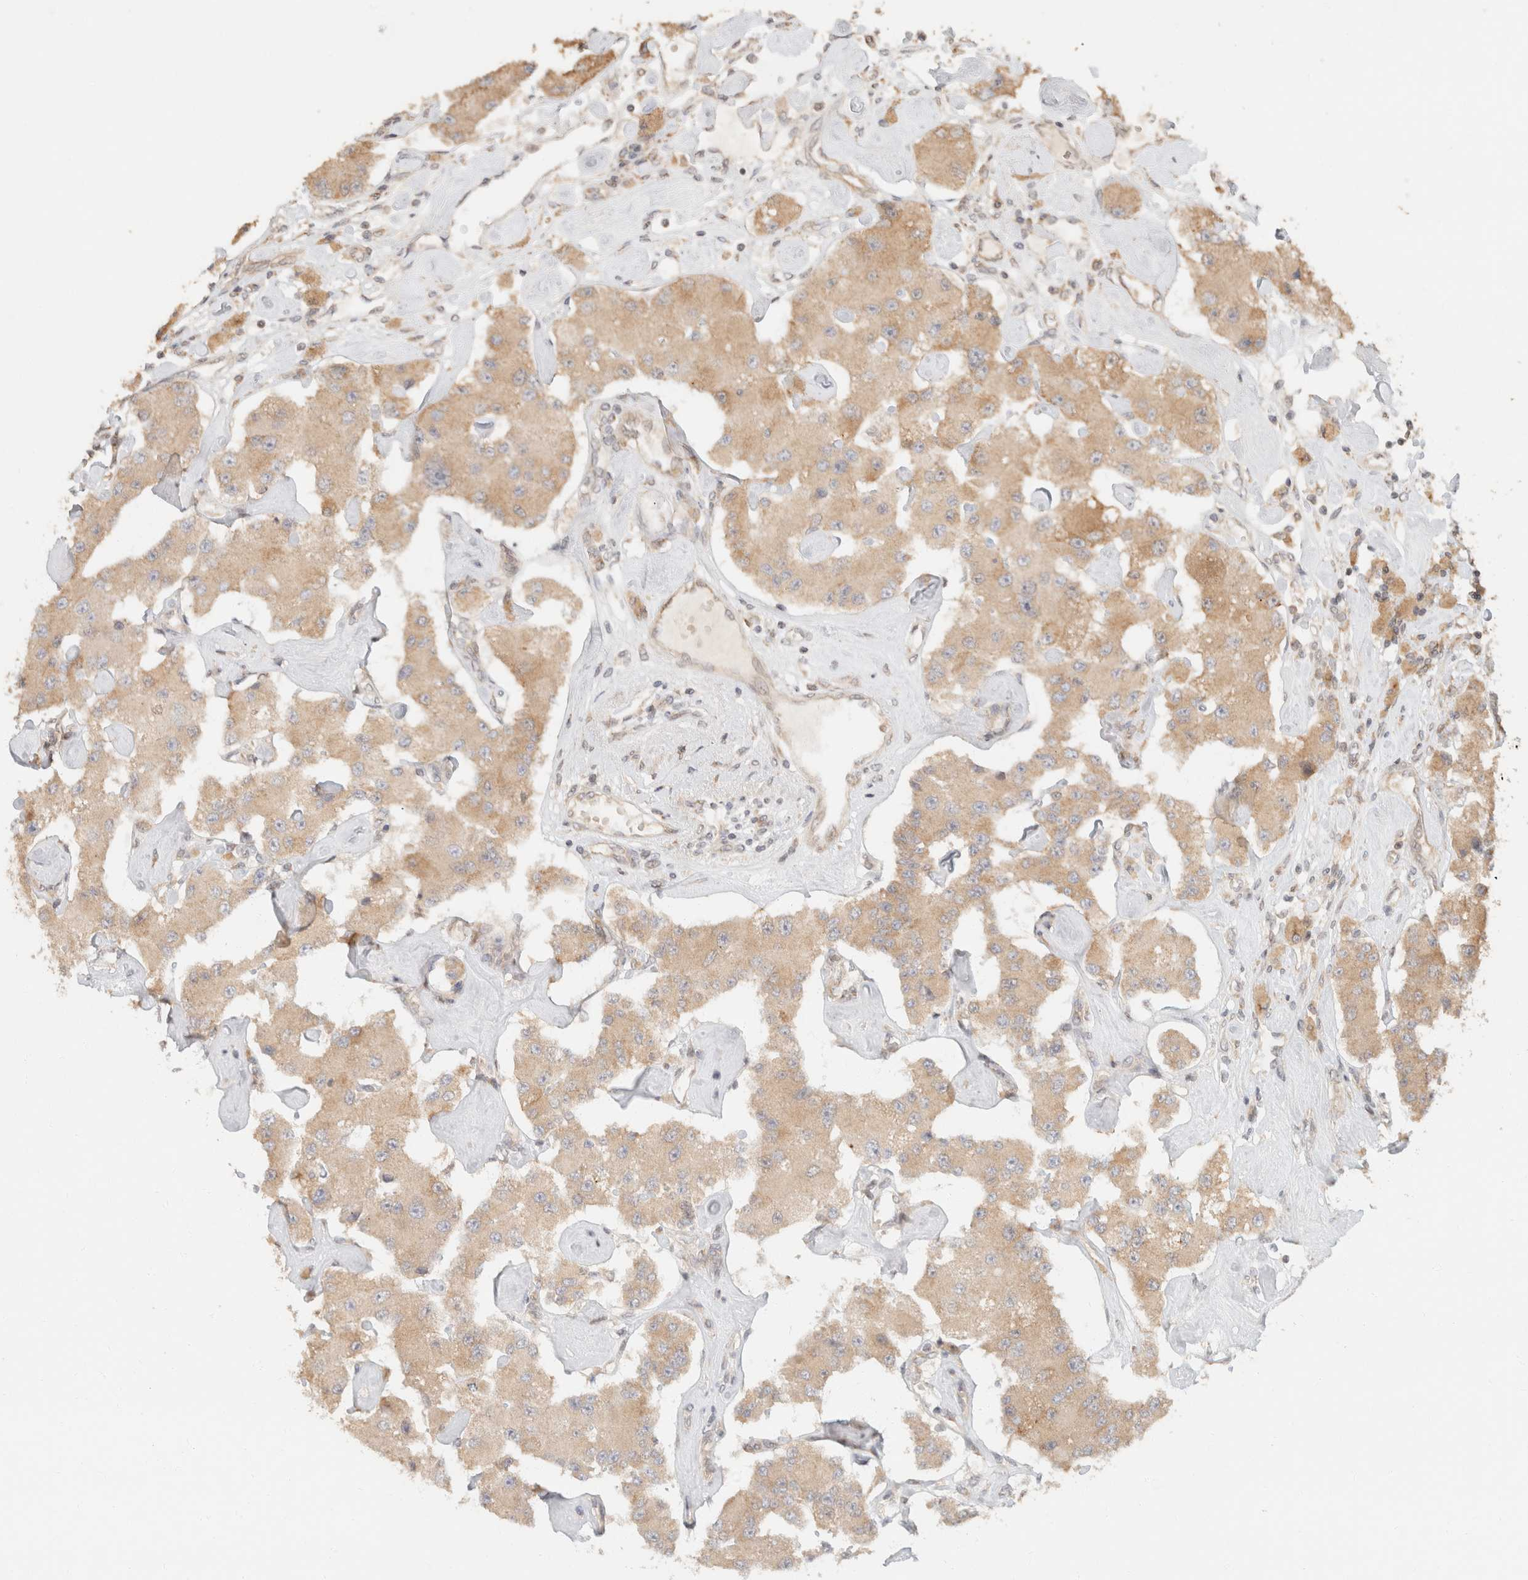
{"staining": {"intensity": "moderate", "quantity": ">75%", "location": "cytoplasmic/membranous"}, "tissue": "carcinoid", "cell_type": "Tumor cells", "image_type": "cancer", "snomed": [{"axis": "morphology", "description": "Carcinoid, malignant, NOS"}, {"axis": "topography", "description": "Pancreas"}], "caption": "Protein expression analysis of human carcinoid reveals moderate cytoplasmic/membranous positivity in approximately >75% of tumor cells. The staining was performed using DAB (3,3'-diaminobenzidine) to visualize the protein expression in brown, while the nuclei were stained in blue with hematoxylin (Magnification: 20x).", "gene": "TACC1", "patient": {"sex": "male", "age": 41}}